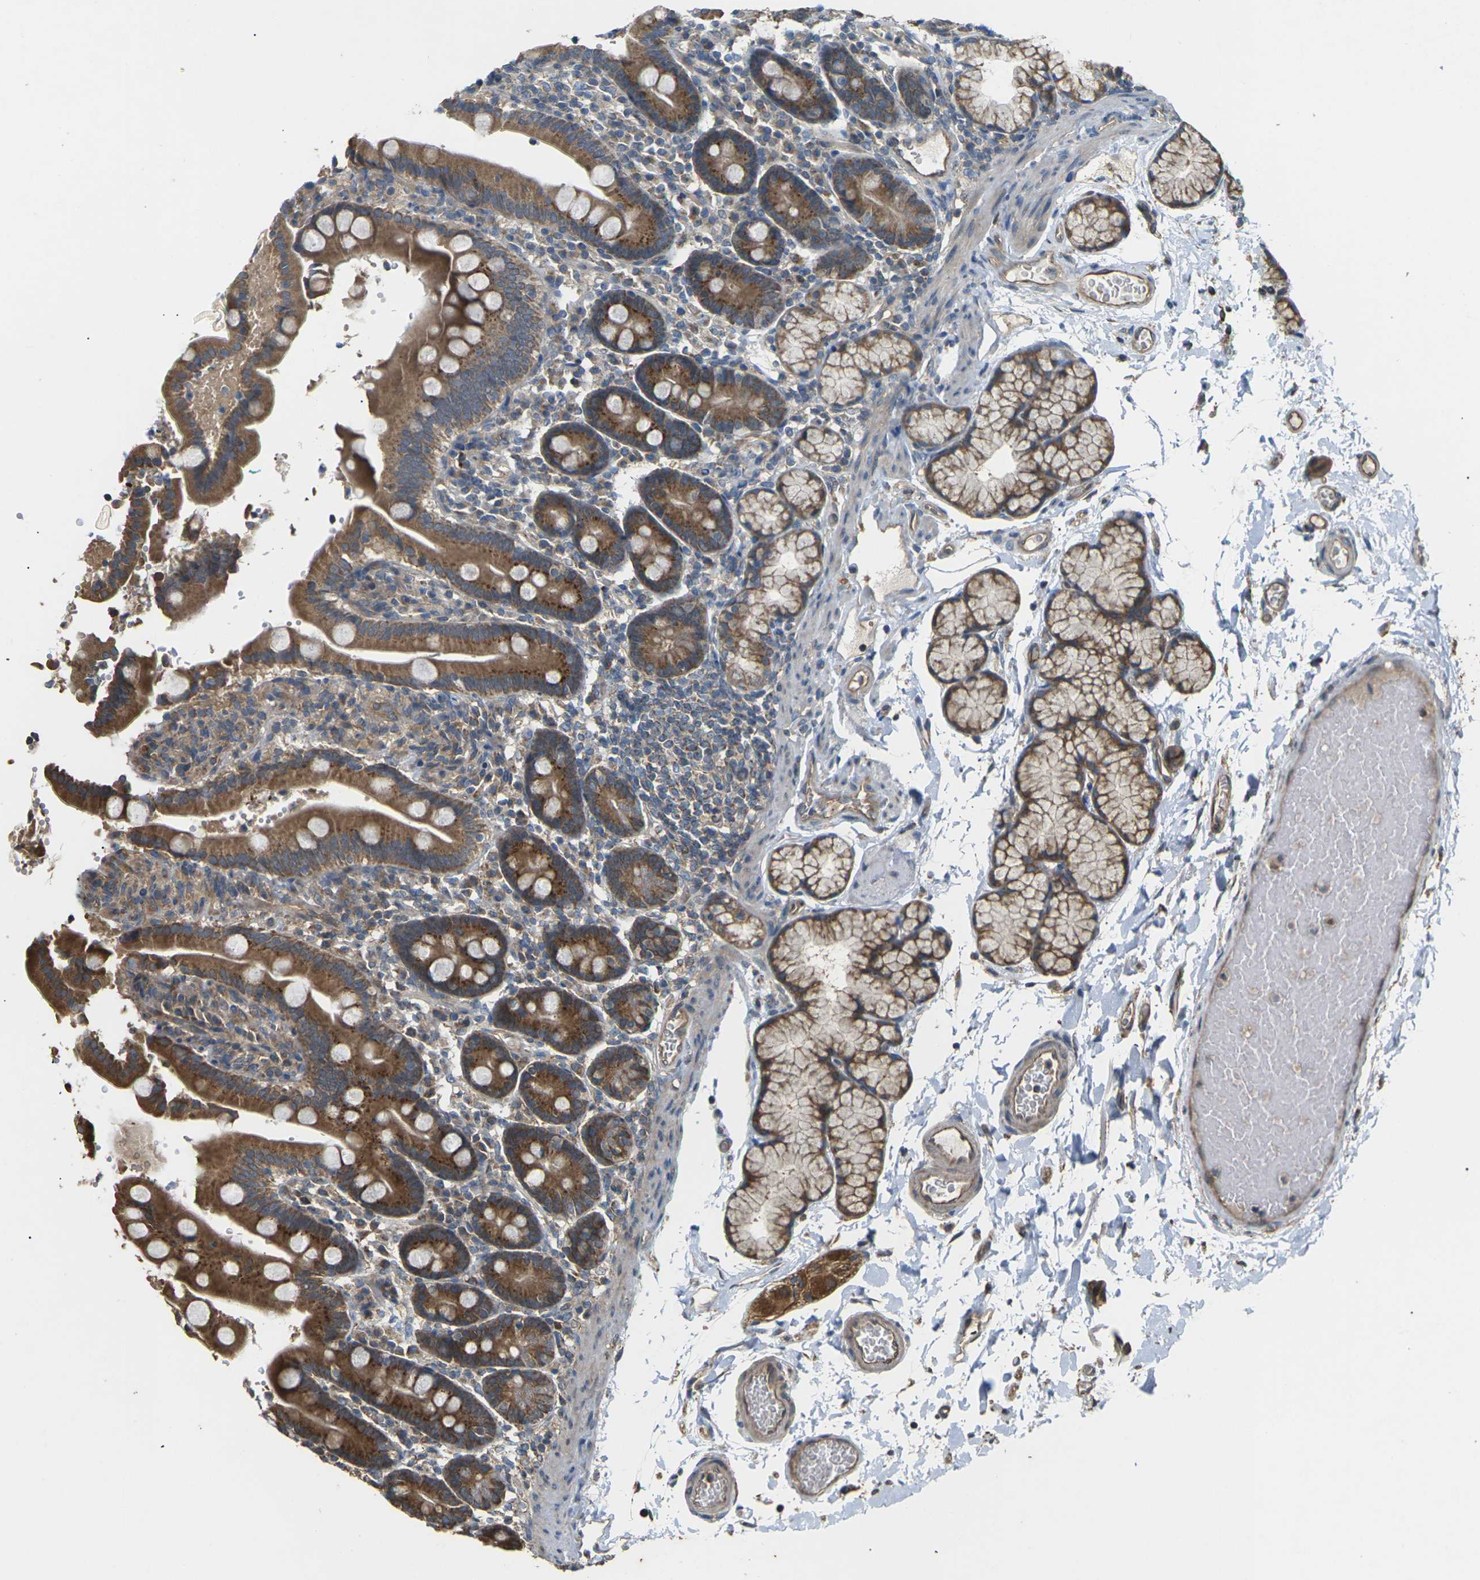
{"staining": {"intensity": "strong", "quantity": ">75%", "location": "cytoplasmic/membranous"}, "tissue": "duodenum", "cell_type": "Glandular cells", "image_type": "normal", "snomed": [{"axis": "morphology", "description": "Normal tissue, NOS"}, {"axis": "topography", "description": "Small intestine, NOS"}], "caption": "The immunohistochemical stain highlights strong cytoplasmic/membranous positivity in glandular cells of unremarkable duodenum.", "gene": "KSR1", "patient": {"sex": "female", "age": 71}}